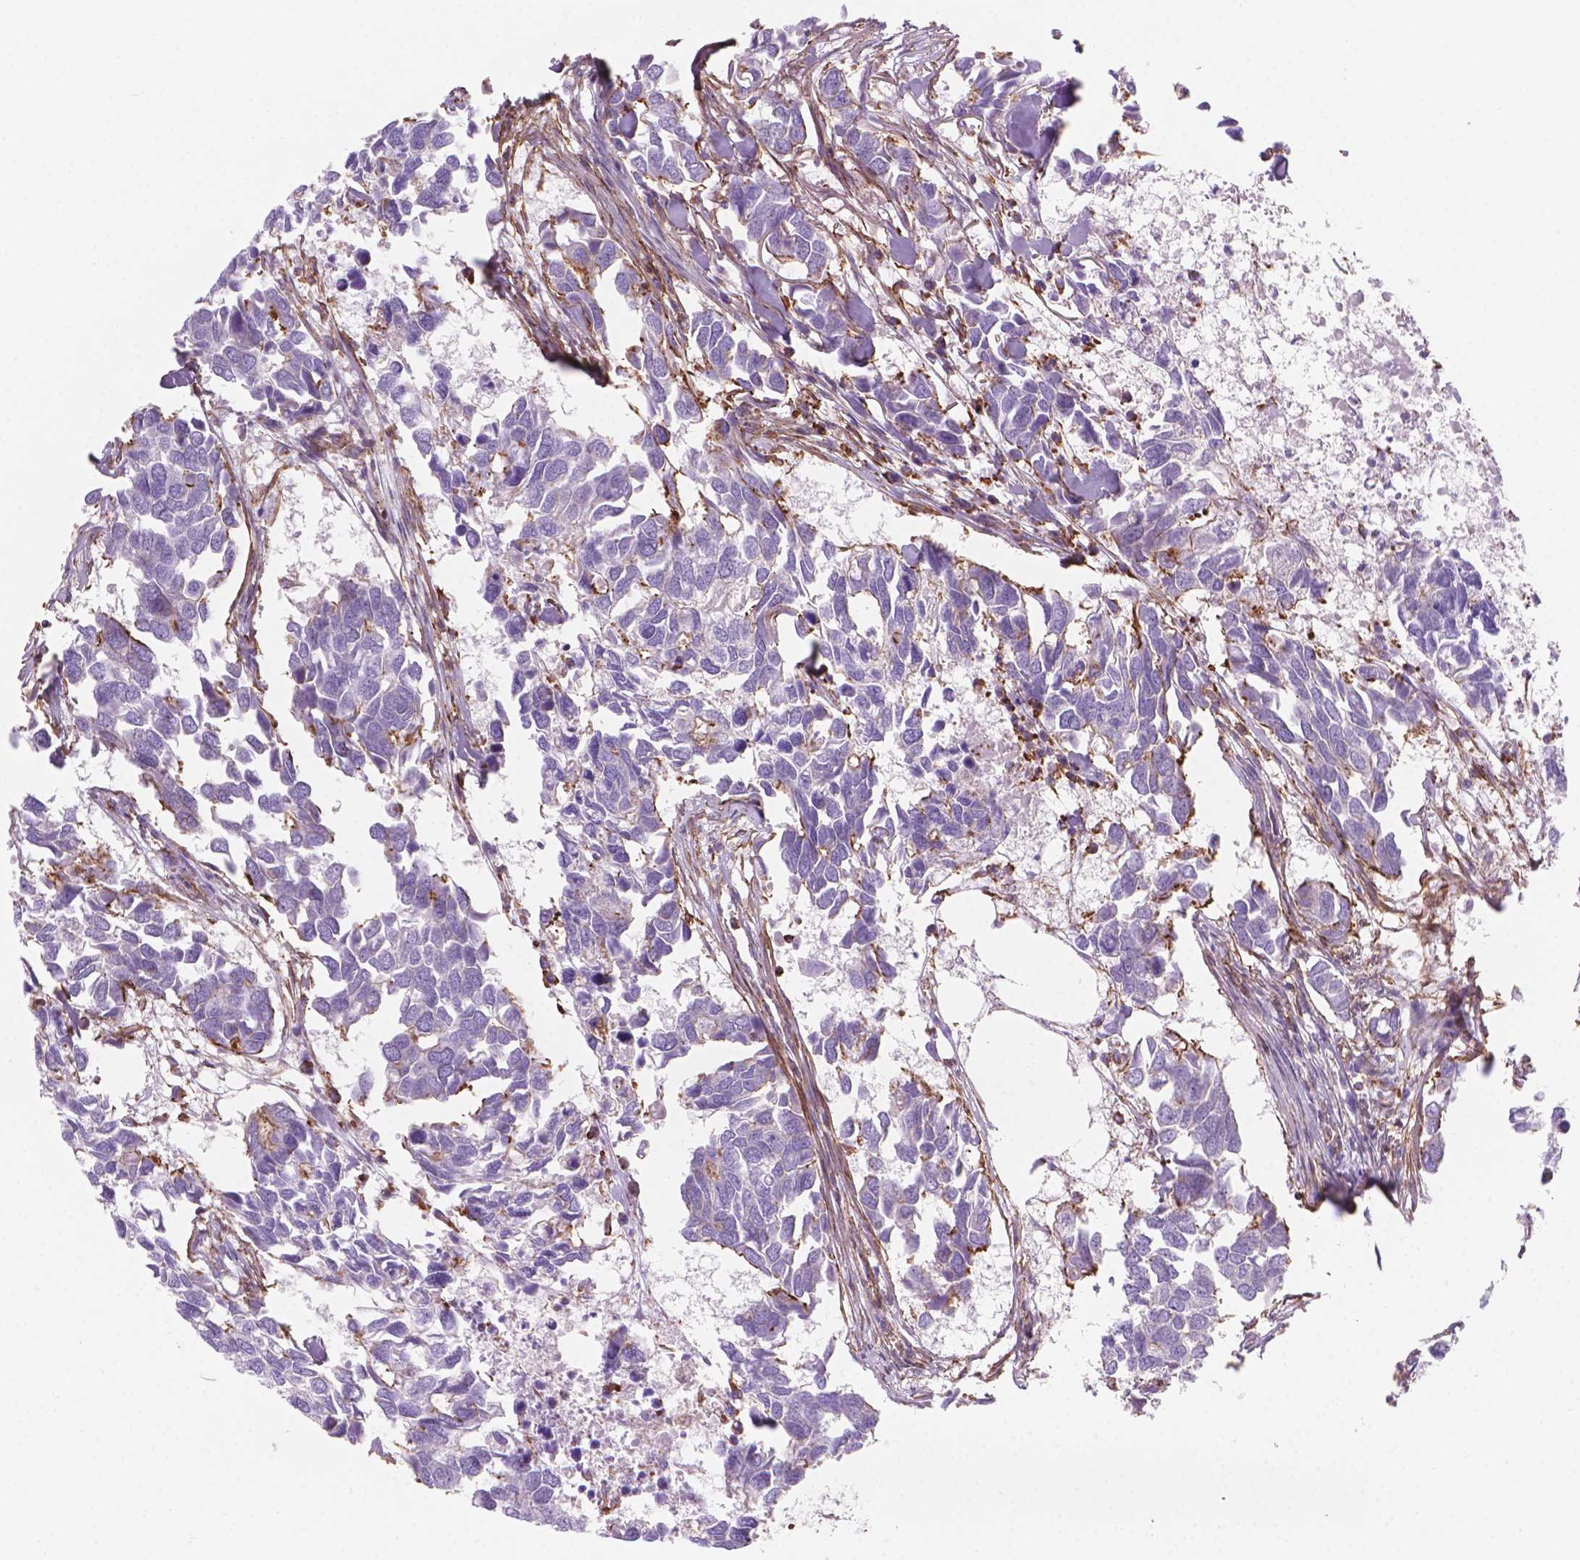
{"staining": {"intensity": "negative", "quantity": "none", "location": "none"}, "tissue": "breast cancer", "cell_type": "Tumor cells", "image_type": "cancer", "snomed": [{"axis": "morphology", "description": "Duct carcinoma"}, {"axis": "topography", "description": "Breast"}], "caption": "IHC of breast invasive ductal carcinoma exhibits no positivity in tumor cells.", "gene": "PATJ", "patient": {"sex": "female", "age": 83}}